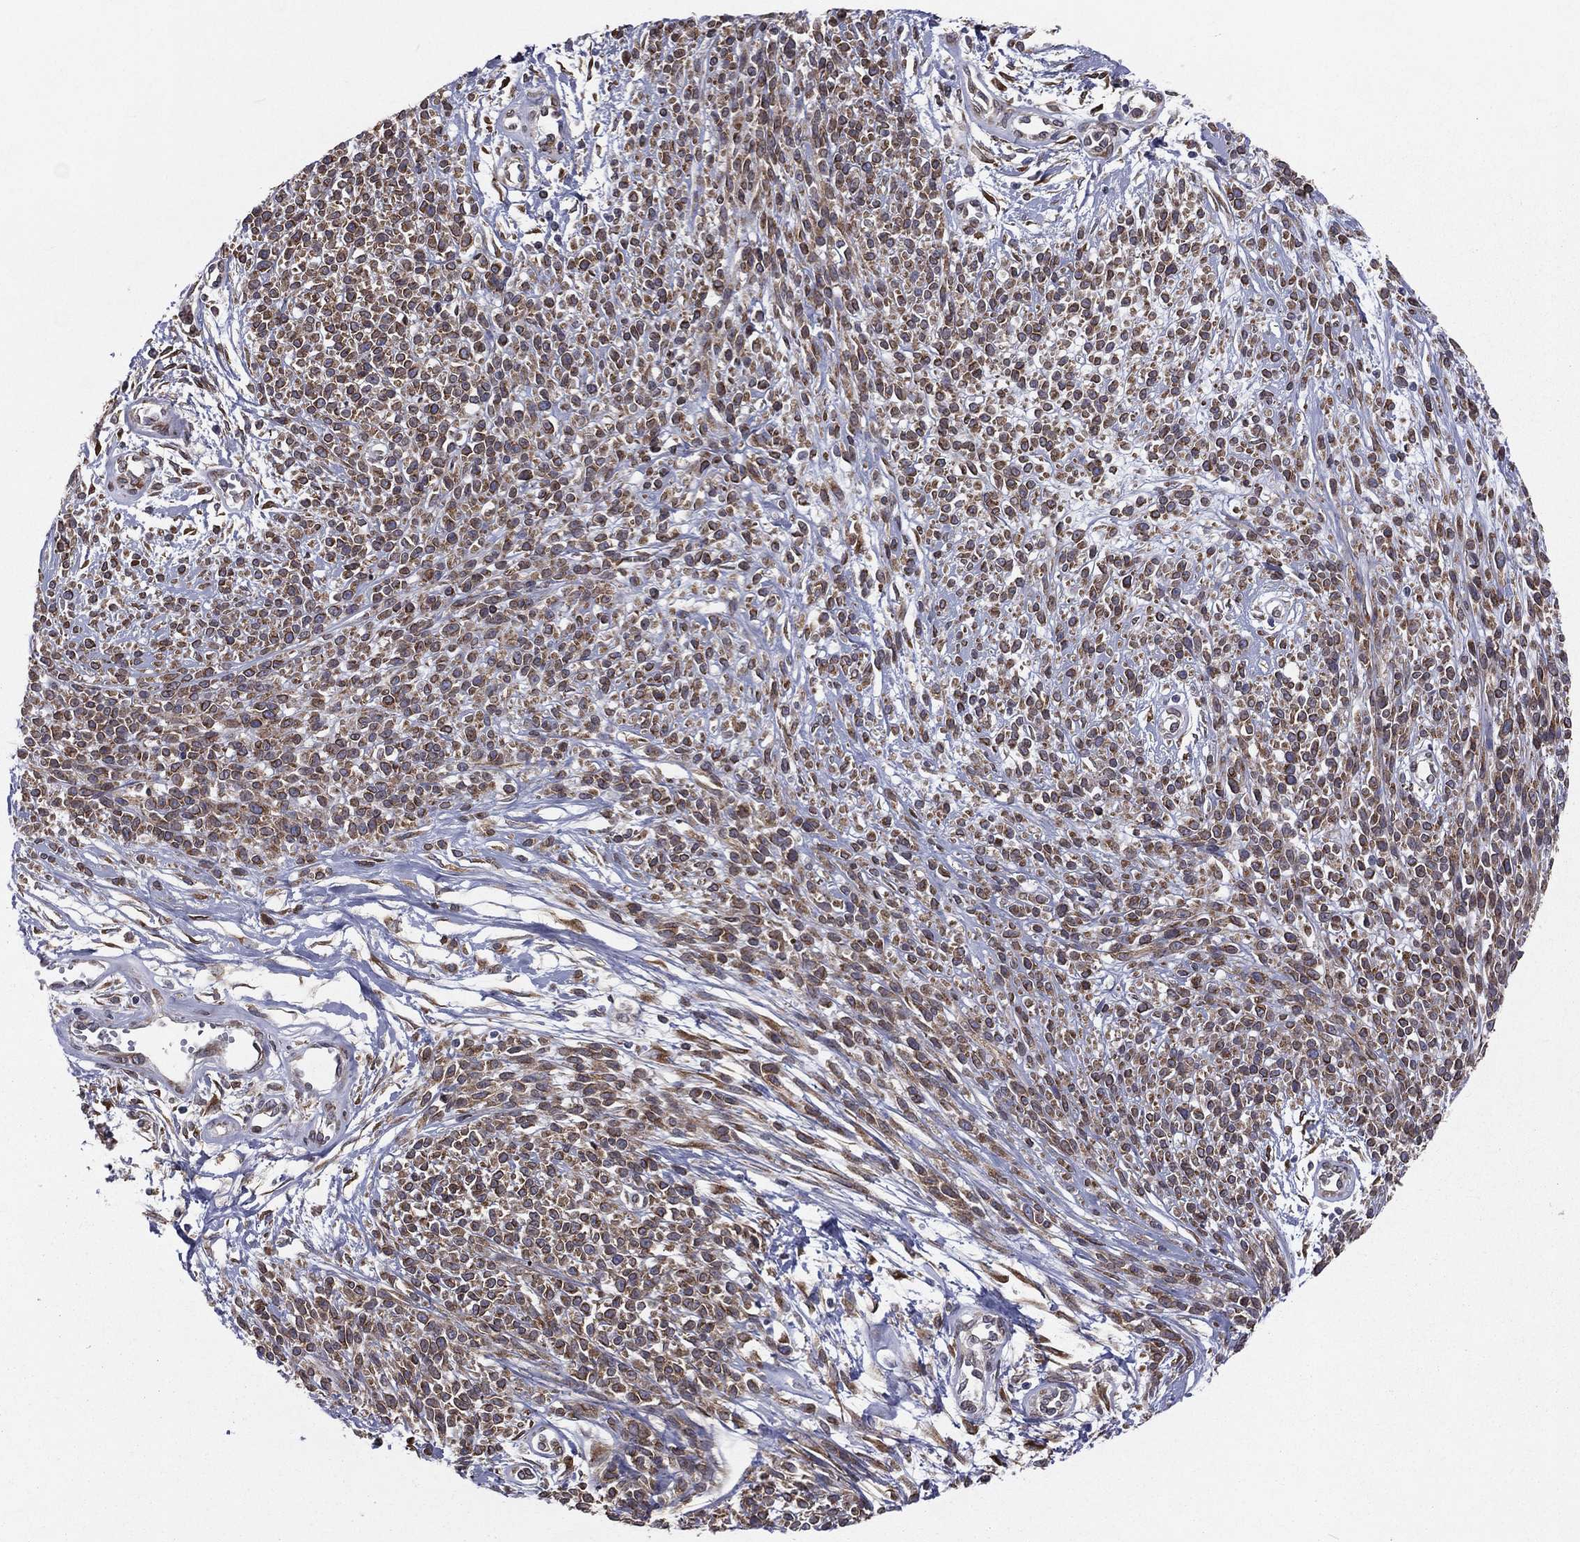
{"staining": {"intensity": "moderate", "quantity": ">75%", "location": "cytoplasmic/membranous"}, "tissue": "melanoma", "cell_type": "Tumor cells", "image_type": "cancer", "snomed": [{"axis": "morphology", "description": "Malignant melanoma, NOS"}, {"axis": "topography", "description": "Skin"}, {"axis": "topography", "description": "Skin of trunk"}], "caption": "An image of human melanoma stained for a protein demonstrates moderate cytoplasmic/membranous brown staining in tumor cells.", "gene": "PGRMC1", "patient": {"sex": "male", "age": 74}}